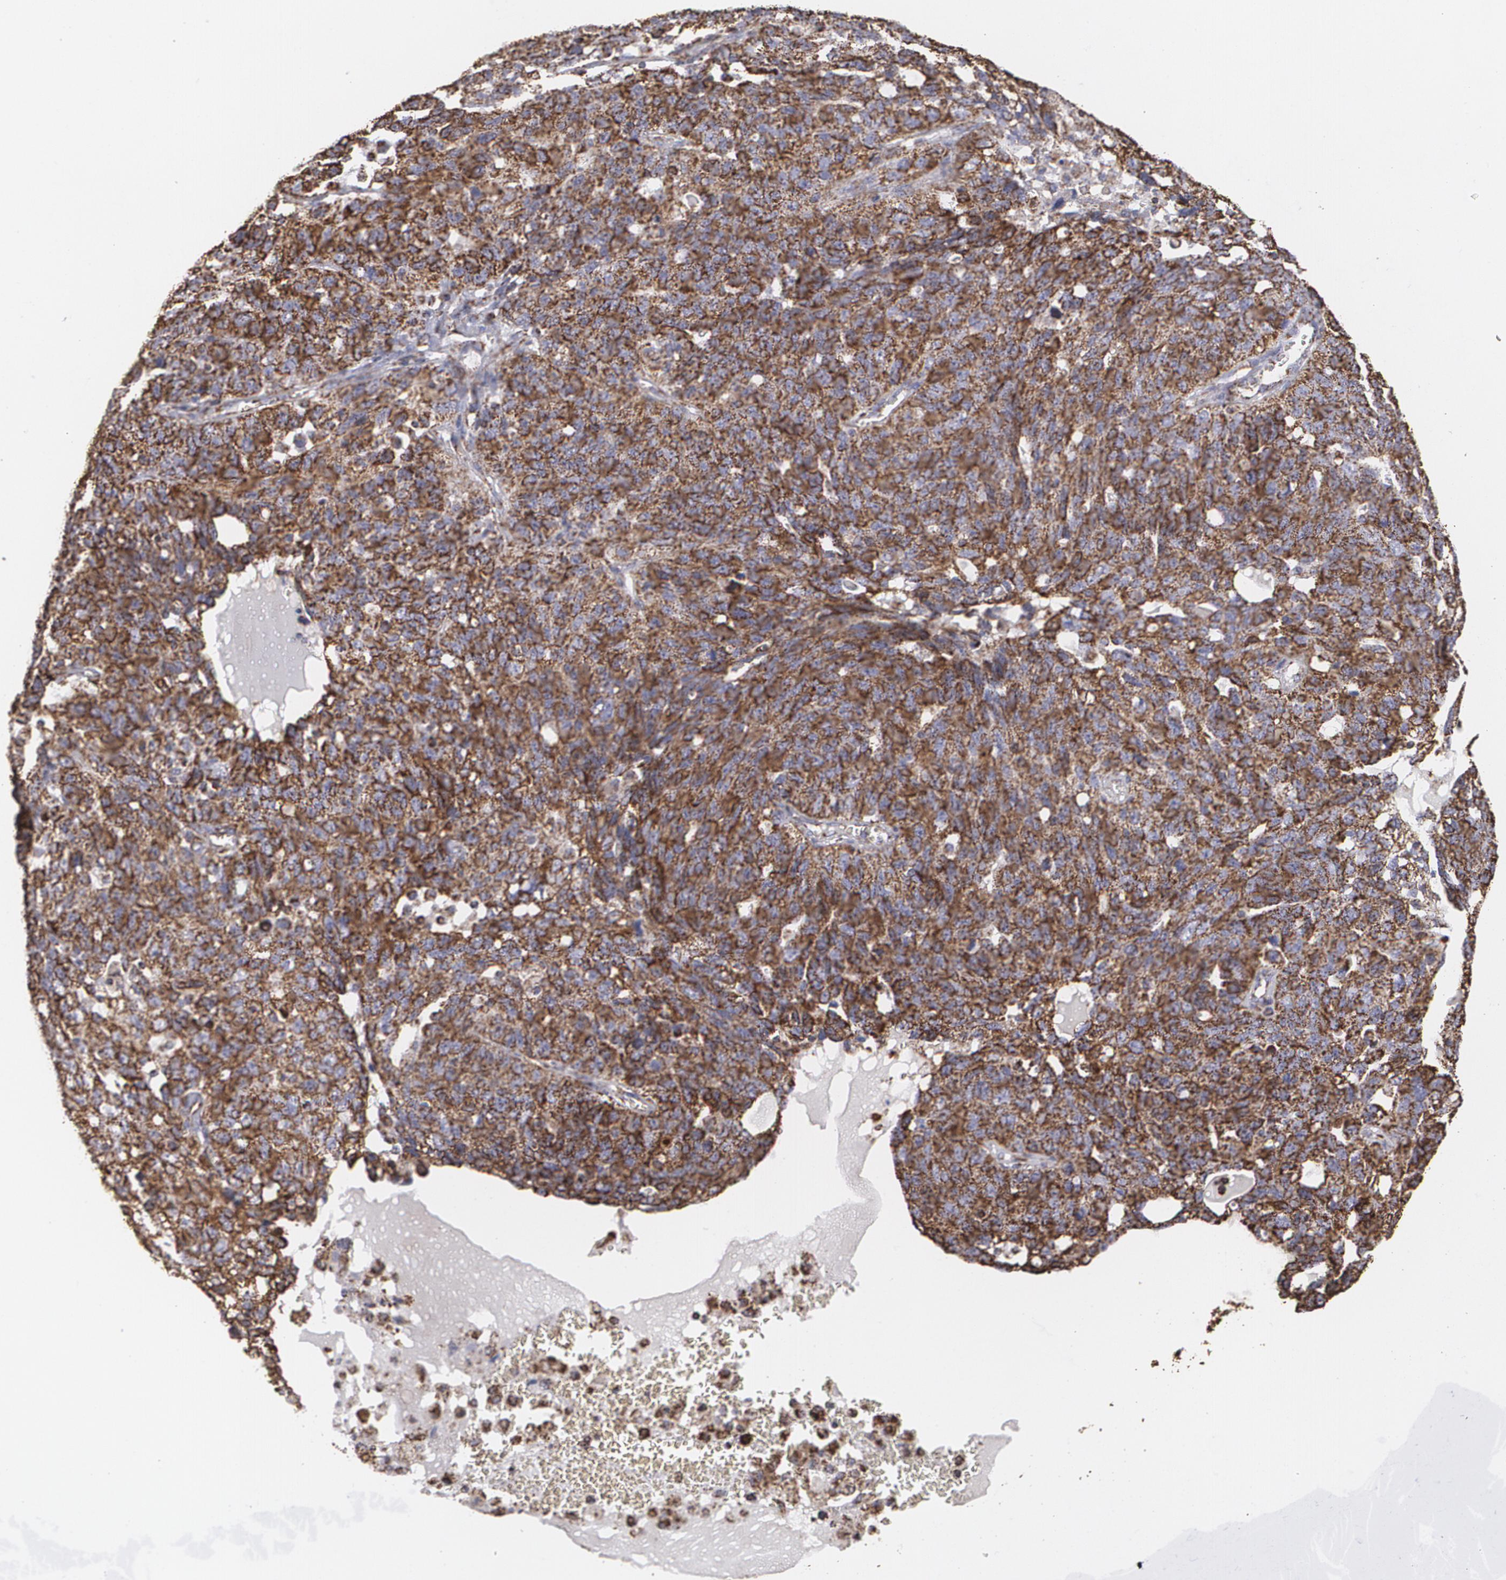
{"staining": {"intensity": "strong", "quantity": ">75%", "location": "cytoplasmic/membranous"}, "tissue": "ovarian cancer", "cell_type": "Tumor cells", "image_type": "cancer", "snomed": [{"axis": "morphology", "description": "Cystadenocarcinoma, serous, NOS"}, {"axis": "topography", "description": "Ovary"}], "caption": "Protein analysis of serous cystadenocarcinoma (ovarian) tissue exhibits strong cytoplasmic/membranous staining in approximately >75% of tumor cells.", "gene": "HSPD1", "patient": {"sex": "female", "age": 71}}